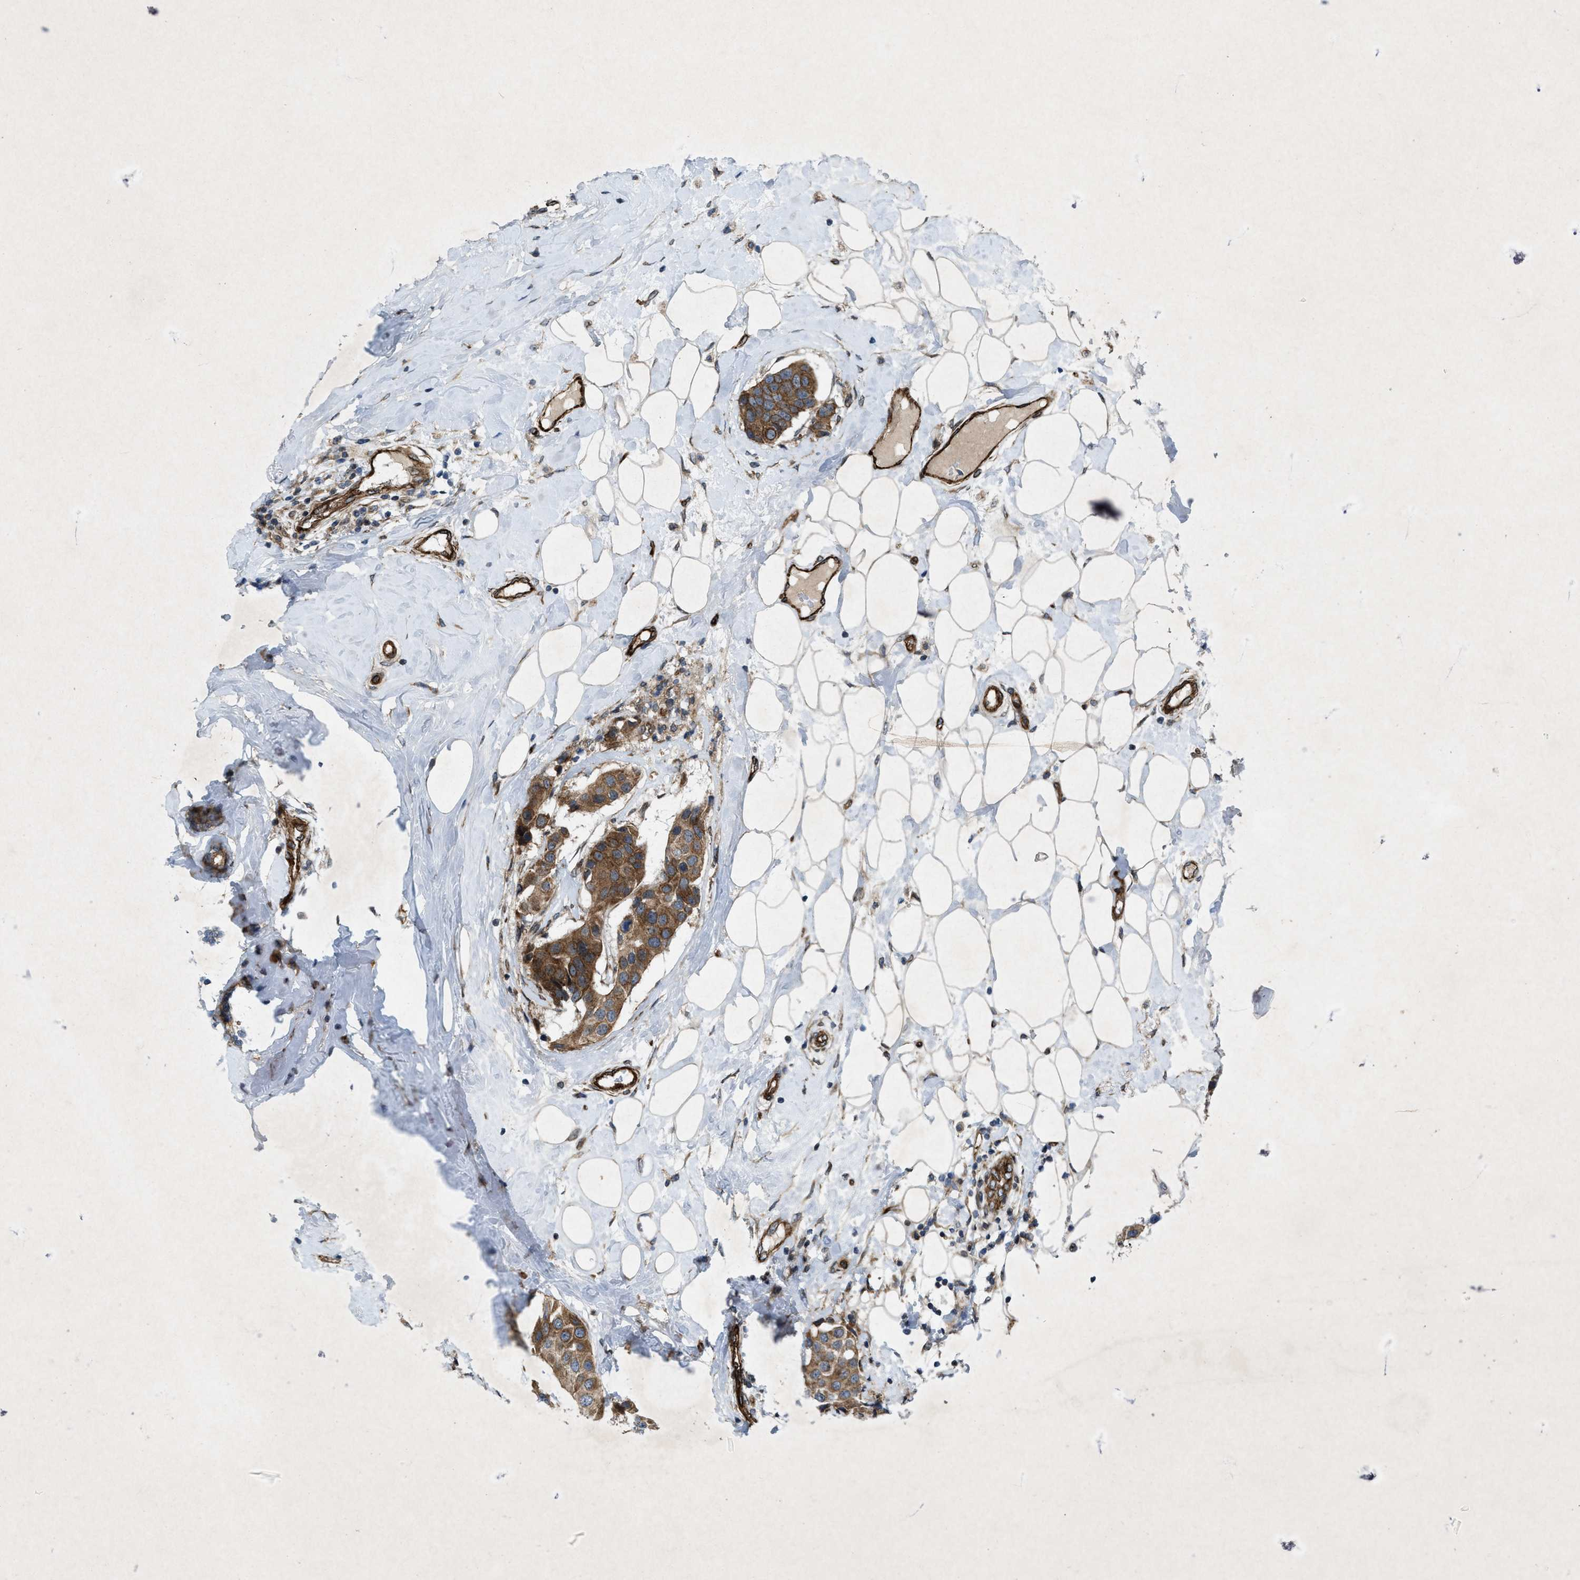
{"staining": {"intensity": "moderate", "quantity": ">75%", "location": "cytoplasmic/membranous"}, "tissue": "breast cancer", "cell_type": "Tumor cells", "image_type": "cancer", "snomed": [{"axis": "morphology", "description": "Normal tissue, NOS"}, {"axis": "morphology", "description": "Duct carcinoma"}, {"axis": "topography", "description": "Breast"}], "caption": "A micrograph of breast cancer (infiltrating ductal carcinoma) stained for a protein demonstrates moderate cytoplasmic/membranous brown staining in tumor cells.", "gene": "URGCP", "patient": {"sex": "female", "age": 39}}